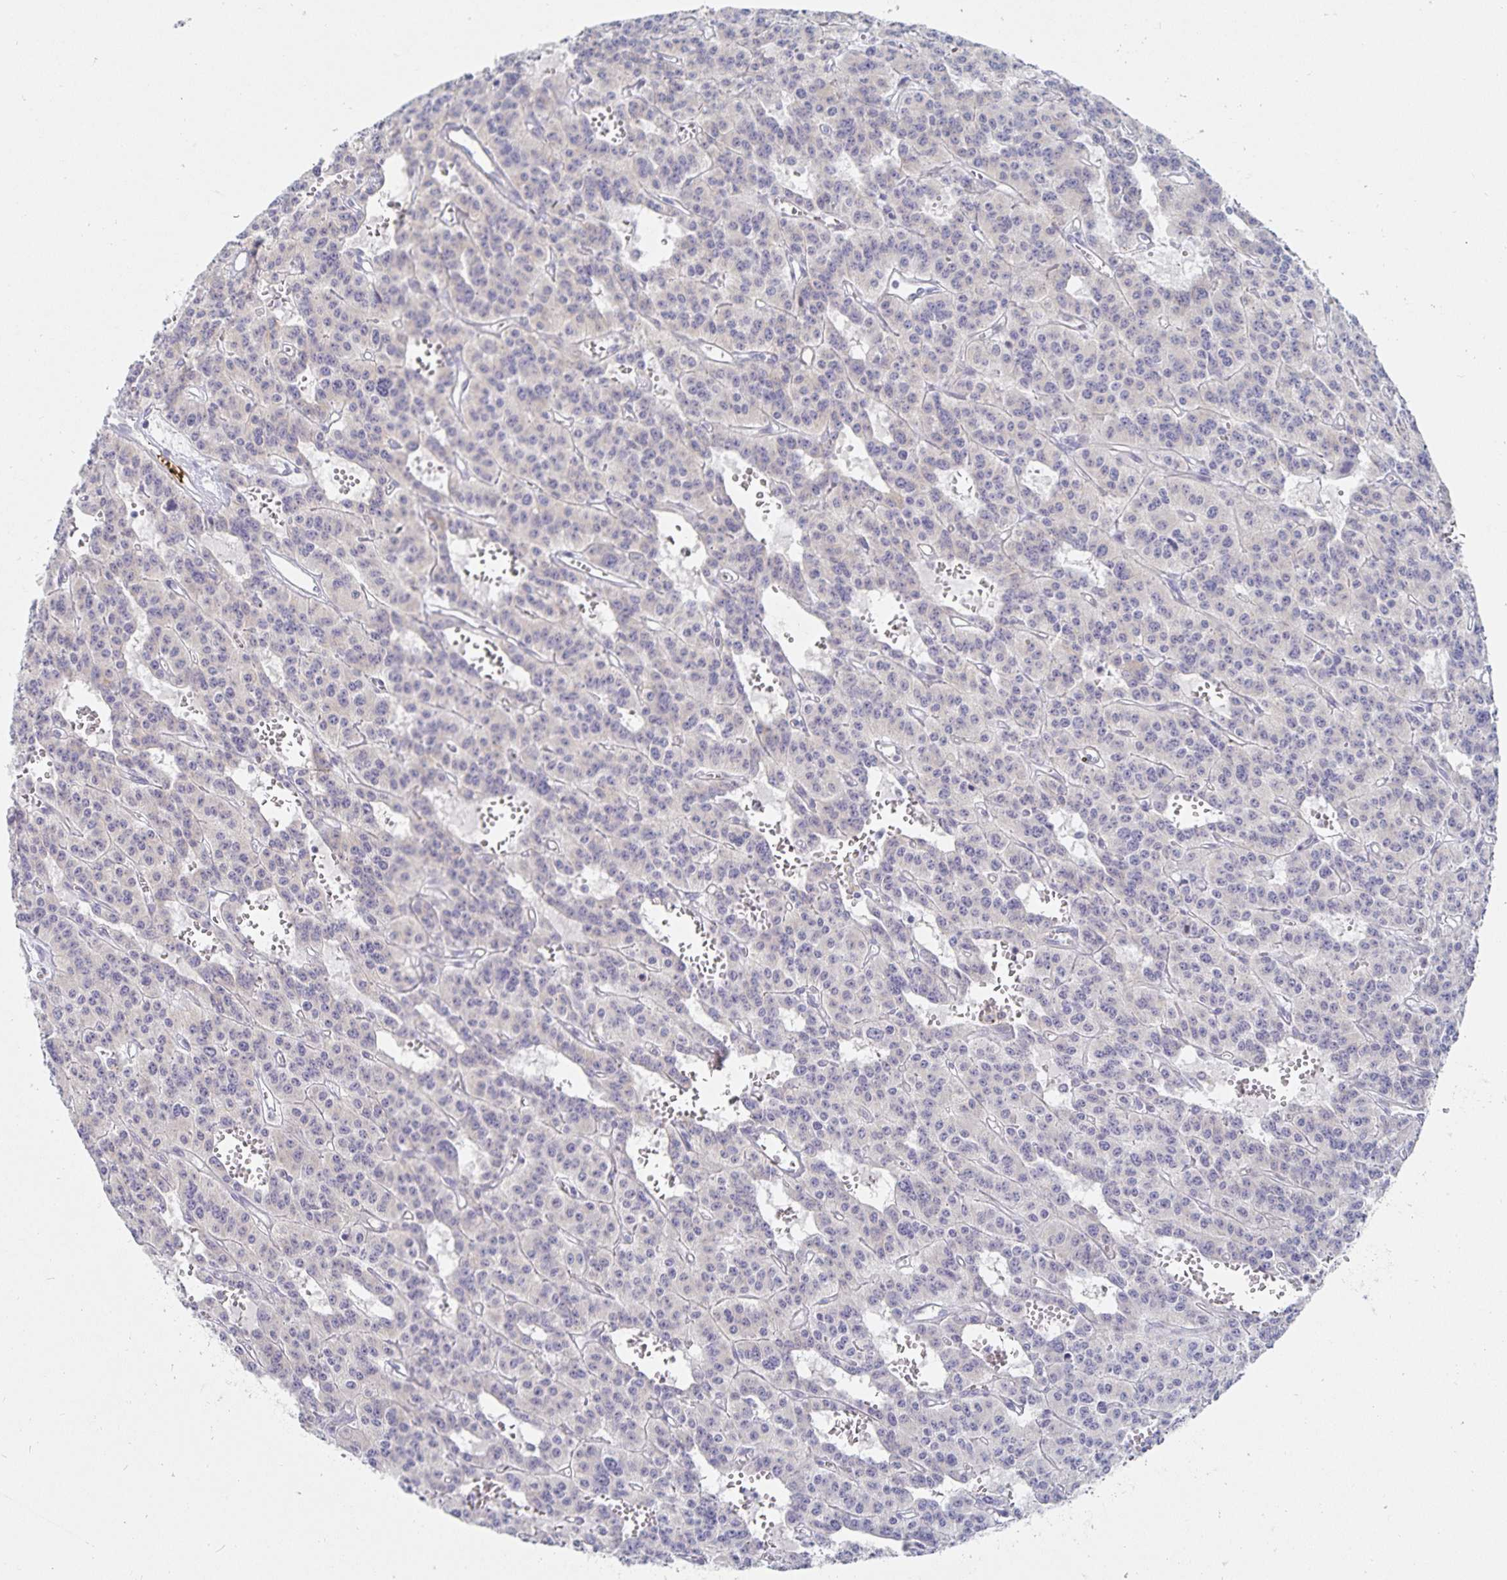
{"staining": {"intensity": "weak", "quantity": "25%-75%", "location": "cytoplasmic/membranous"}, "tissue": "carcinoid", "cell_type": "Tumor cells", "image_type": "cancer", "snomed": [{"axis": "morphology", "description": "Carcinoid, malignant, NOS"}, {"axis": "topography", "description": "Lung"}], "caption": "Carcinoid was stained to show a protein in brown. There is low levels of weak cytoplasmic/membranous staining in approximately 25%-75% of tumor cells. (DAB (3,3'-diaminobenzidine) IHC with brightfield microscopy, high magnification).", "gene": "SFTPA1", "patient": {"sex": "female", "age": 71}}